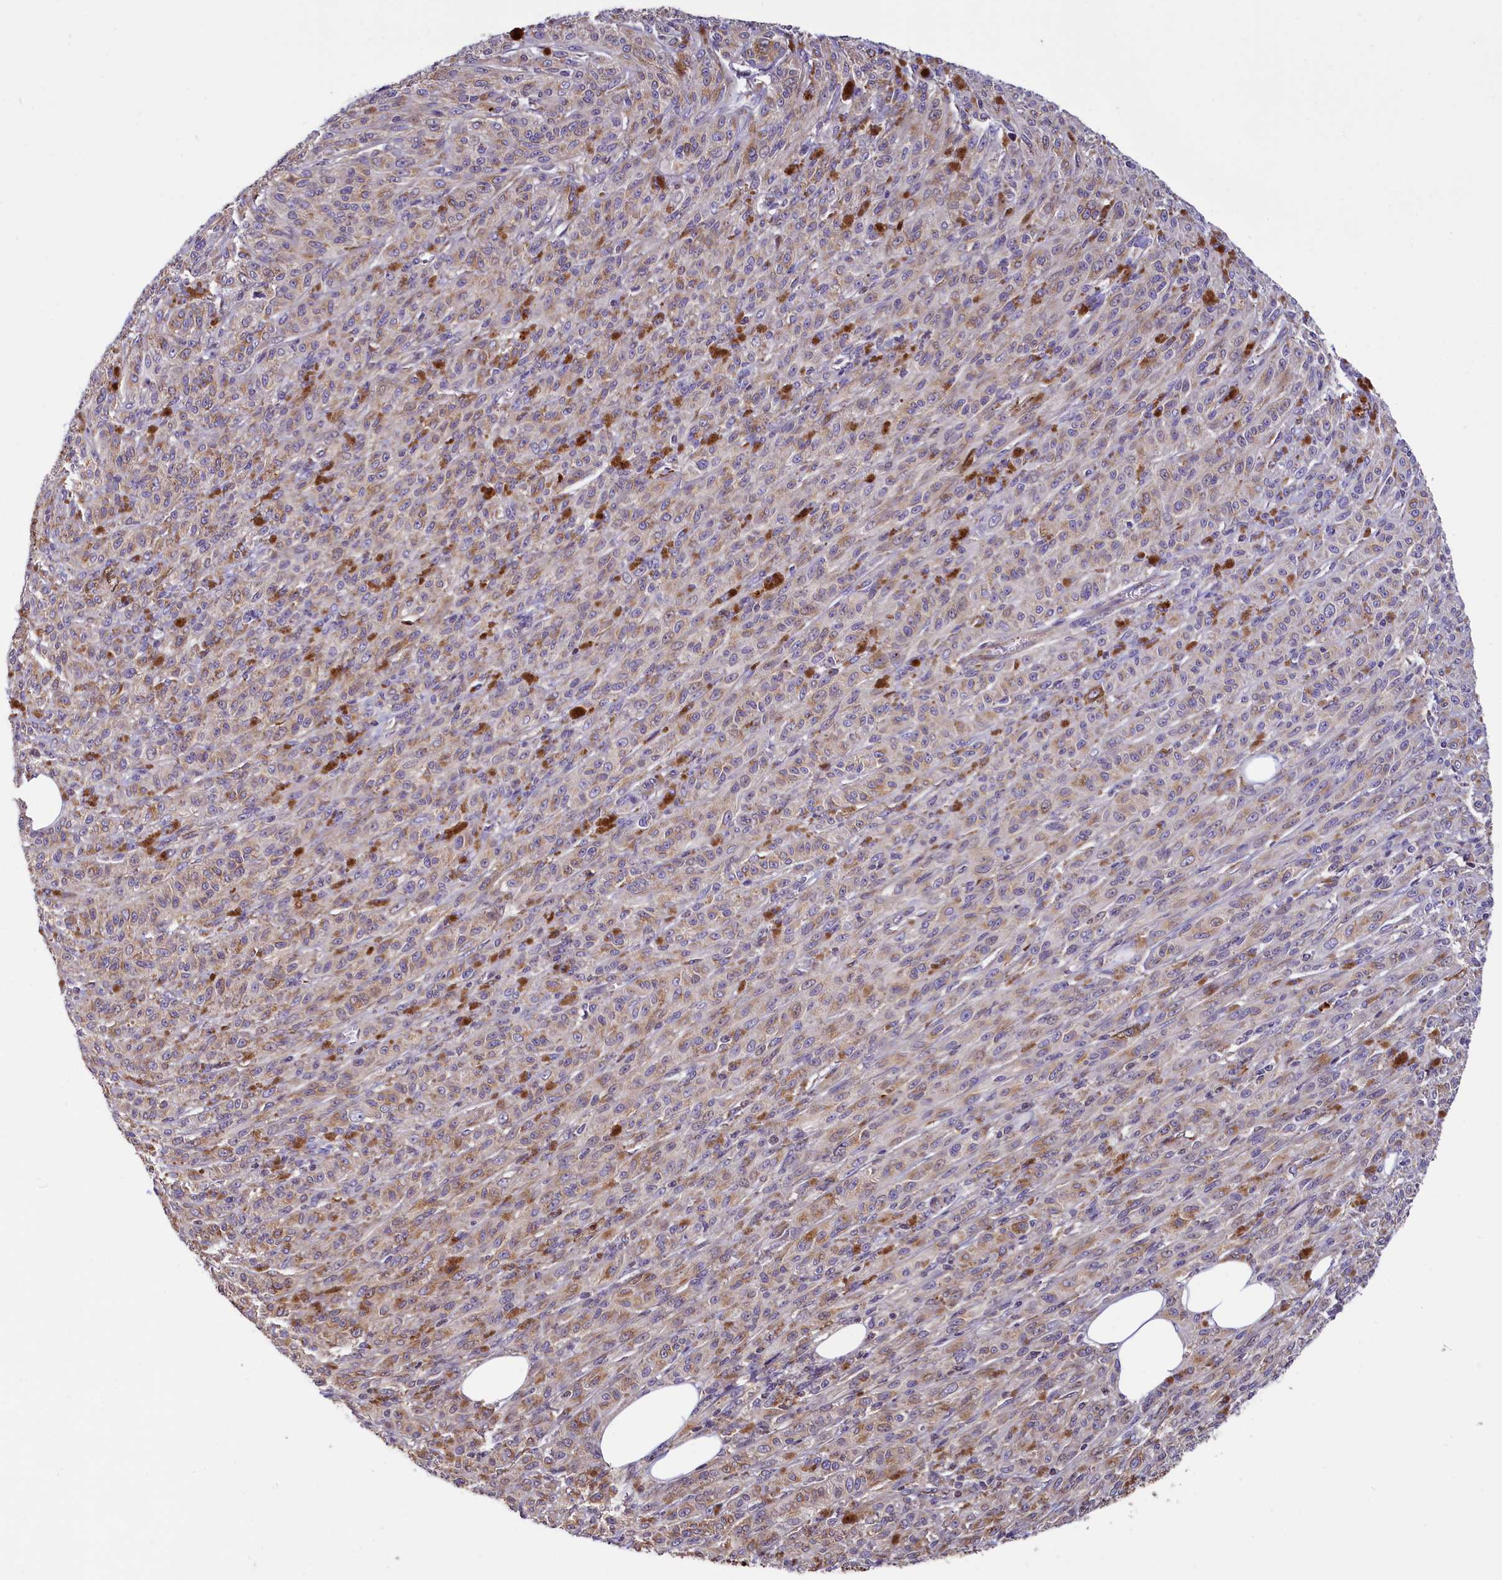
{"staining": {"intensity": "weak", "quantity": ">75%", "location": "cytoplasmic/membranous"}, "tissue": "melanoma", "cell_type": "Tumor cells", "image_type": "cancer", "snomed": [{"axis": "morphology", "description": "Malignant melanoma, NOS"}, {"axis": "topography", "description": "Skin"}], "caption": "DAB immunohistochemical staining of human melanoma exhibits weak cytoplasmic/membranous protein staining in about >75% of tumor cells. (IHC, brightfield microscopy, high magnification).", "gene": "ZNF2", "patient": {"sex": "female", "age": 52}}